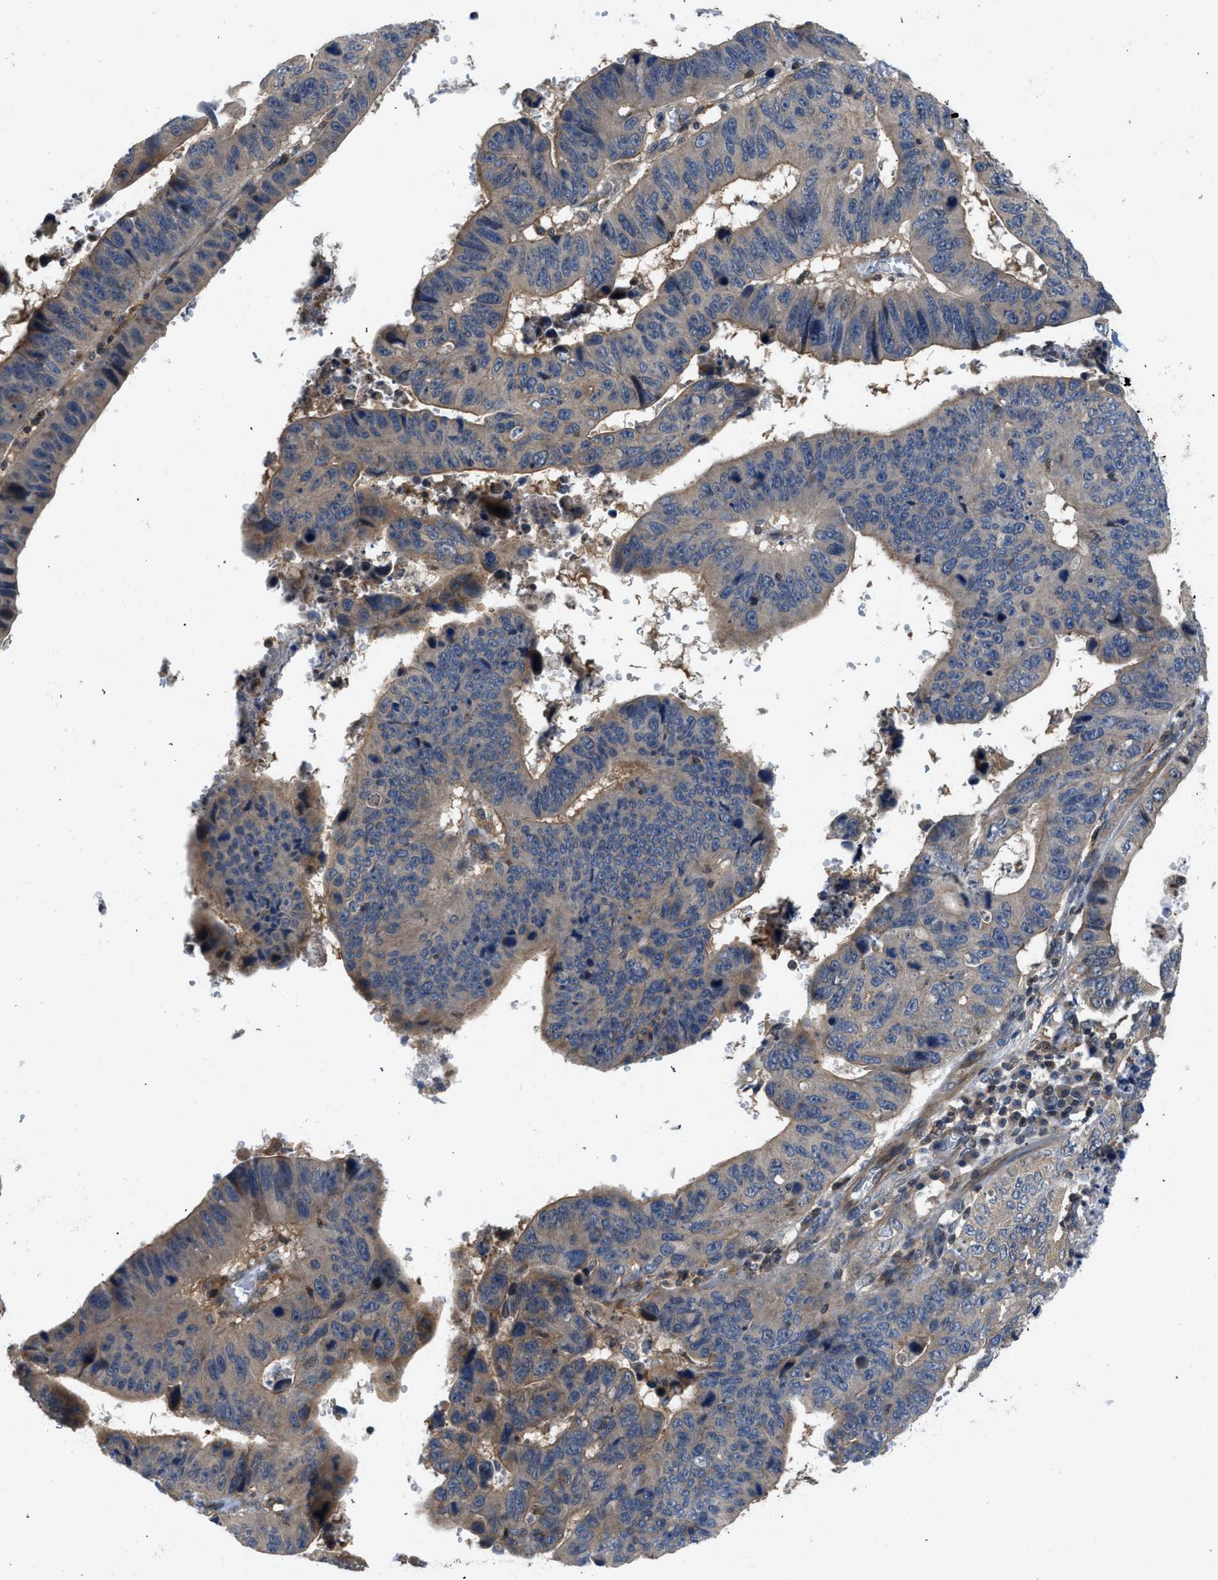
{"staining": {"intensity": "moderate", "quantity": ">75%", "location": "cytoplasmic/membranous"}, "tissue": "stomach cancer", "cell_type": "Tumor cells", "image_type": "cancer", "snomed": [{"axis": "morphology", "description": "Adenocarcinoma, NOS"}, {"axis": "topography", "description": "Stomach"}], "caption": "Protein staining of stomach cancer tissue demonstrates moderate cytoplasmic/membranous expression in approximately >75% of tumor cells. (Brightfield microscopy of DAB IHC at high magnification).", "gene": "GPR31", "patient": {"sex": "male", "age": 59}}